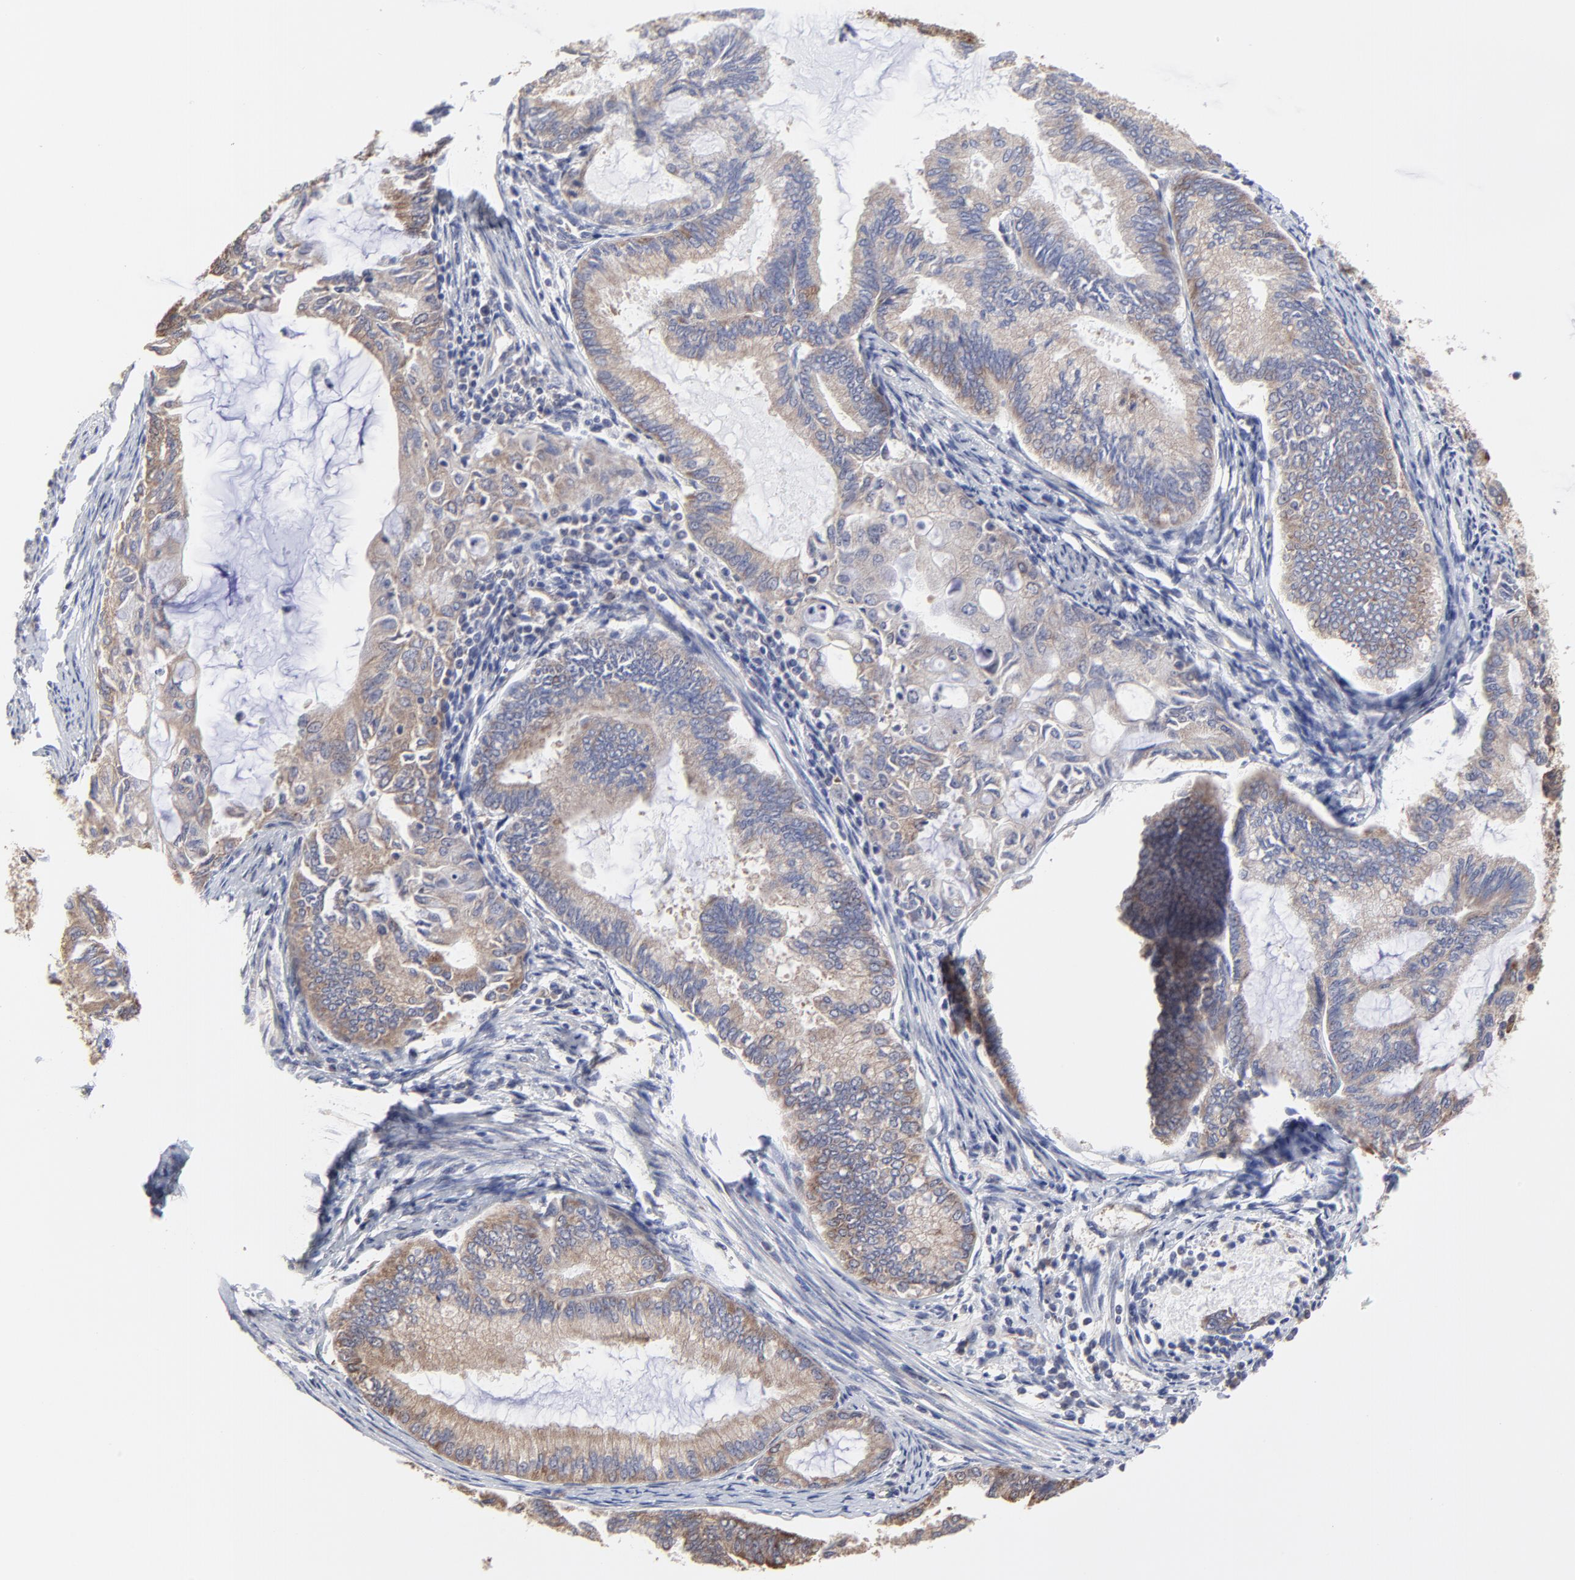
{"staining": {"intensity": "weak", "quantity": ">75%", "location": "cytoplasmic/membranous"}, "tissue": "endometrial cancer", "cell_type": "Tumor cells", "image_type": "cancer", "snomed": [{"axis": "morphology", "description": "Adenocarcinoma, NOS"}, {"axis": "topography", "description": "Endometrium"}], "caption": "The micrograph demonstrates a brown stain indicating the presence of a protein in the cytoplasmic/membranous of tumor cells in endometrial cancer (adenocarcinoma).", "gene": "CCT2", "patient": {"sex": "female", "age": 86}}